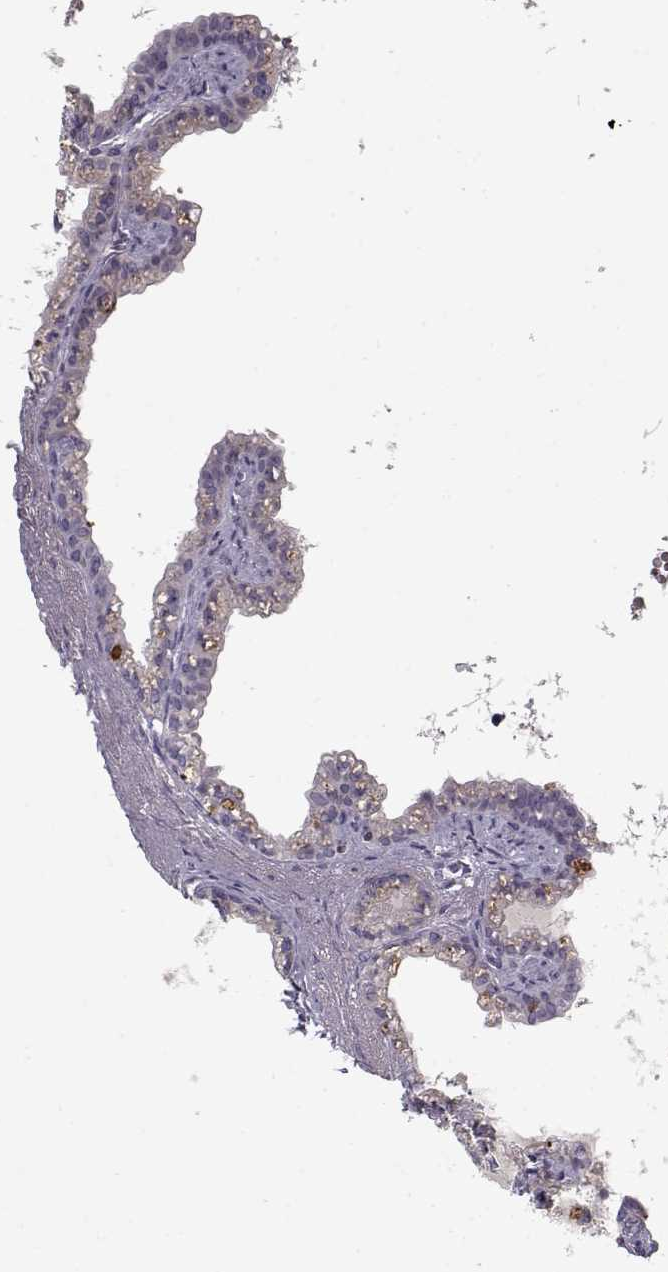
{"staining": {"intensity": "weak", "quantity": "<25%", "location": "cytoplasmic/membranous"}, "tissue": "seminal vesicle", "cell_type": "Glandular cells", "image_type": "normal", "snomed": [{"axis": "morphology", "description": "Normal tissue, NOS"}, {"axis": "morphology", "description": "Urothelial carcinoma, NOS"}, {"axis": "topography", "description": "Urinary bladder"}, {"axis": "topography", "description": "Seminal veicle"}], "caption": "The immunohistochemistry (IHC) image has no significant positivity in glandular cells of seminal vesicle. (Stains: DAB immunohistochemistry (IHC) with hematoxylin counter stain, Microscopy: brightfield microscopy at high magnification).", "gene": "UNC13D", "patient": {"sex": "male", "age": 76}}